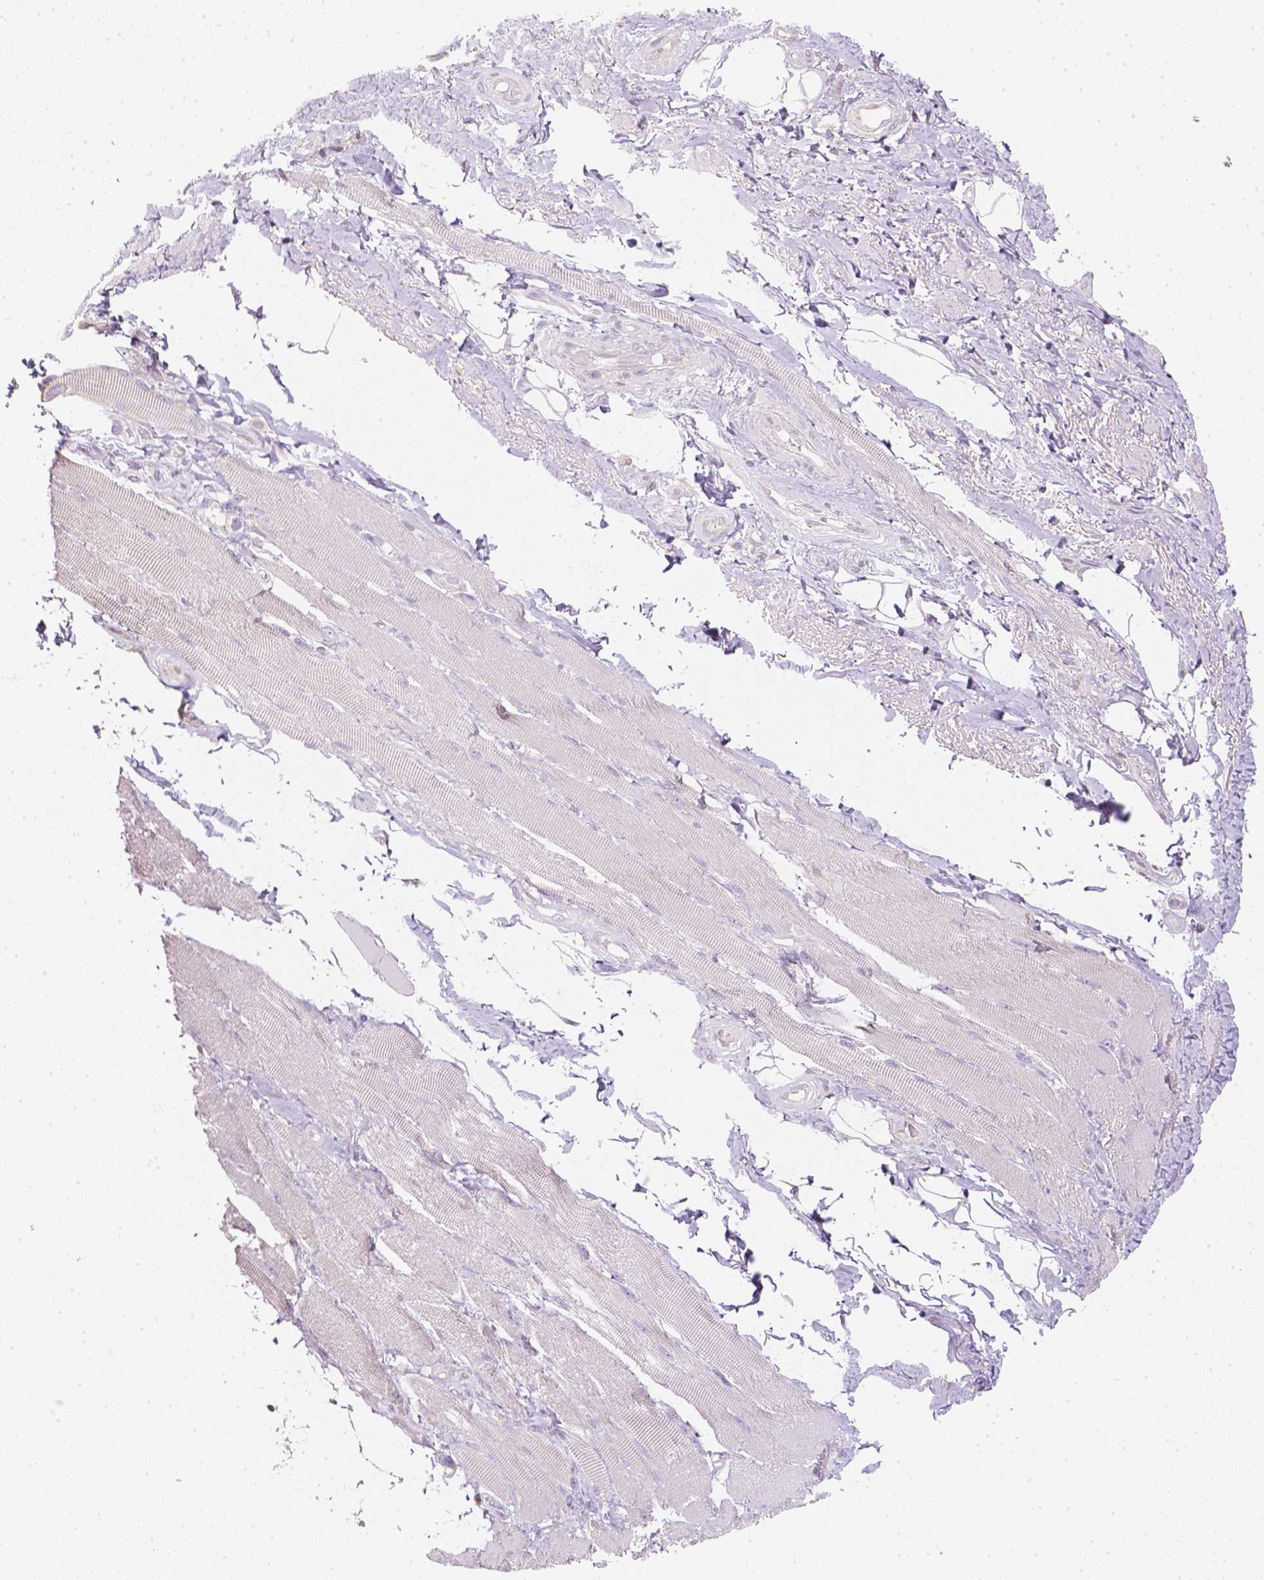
{"staining": {"intensity": "negative", "quantity": "none", "location": "none"}, "tissue": "soft tissue", "cell_type": "Fibroblasts", "image_type": "normal", "snomed": [{"axis": "morphology", "description": "Normal tissue, NOS"}, {"axis": "topography", "description": "Anal"}, {"axis": "topography", "description": "Peripheral nerve tissue"}], "caption": "Protein analysis of benign soft tissue demonstrates no significant expression in fibroblasts.", "gene": "NVL", "patient": {"sex": "male", "age": 53}}